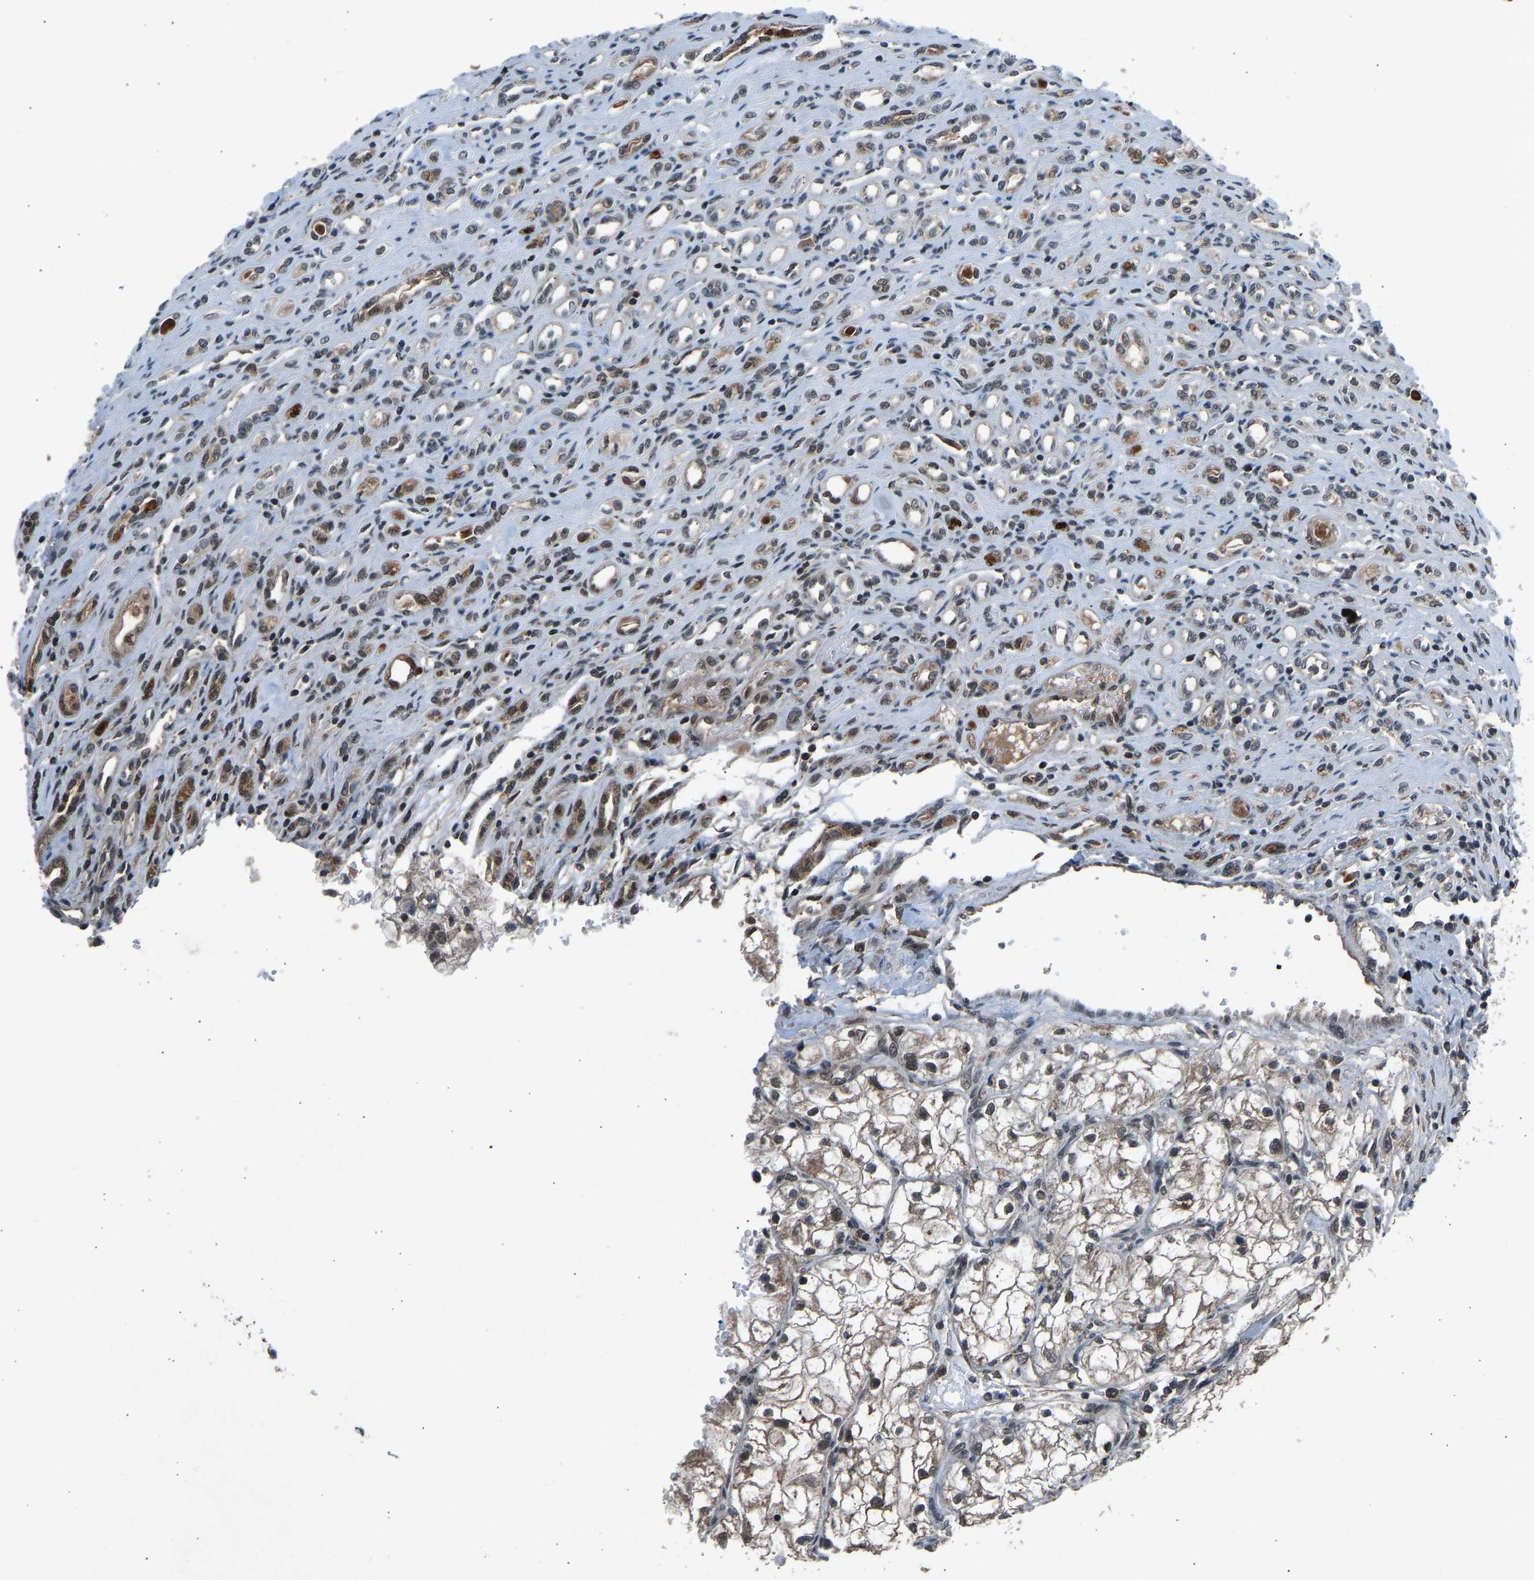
{"staining": {"intensity": "weak", "quantity": ">75%", "location": "cytoplasmic/membranous,nuclear"}, "tissue": "renal cancer", "cell_type": "Tumor cells", "image_type": "cancer", "snomed": [{"axis": "morphology", "description": "Adenocarcinoma, NOS"}, {"axis": "topography", "description": "Kidney"}], "caption": "Brown immunohistochemical staining in human renal cancer demonstrates weak cytoplasmic/membranous and nuclear expression in about >75% of tumor cells. Using DAB (brown) and hematoxylin (blue) stains, captured at high magnification using brightfield microscopy.", "gene": "SLC43A1", "patient": {"sex": "female", "age": 70}}